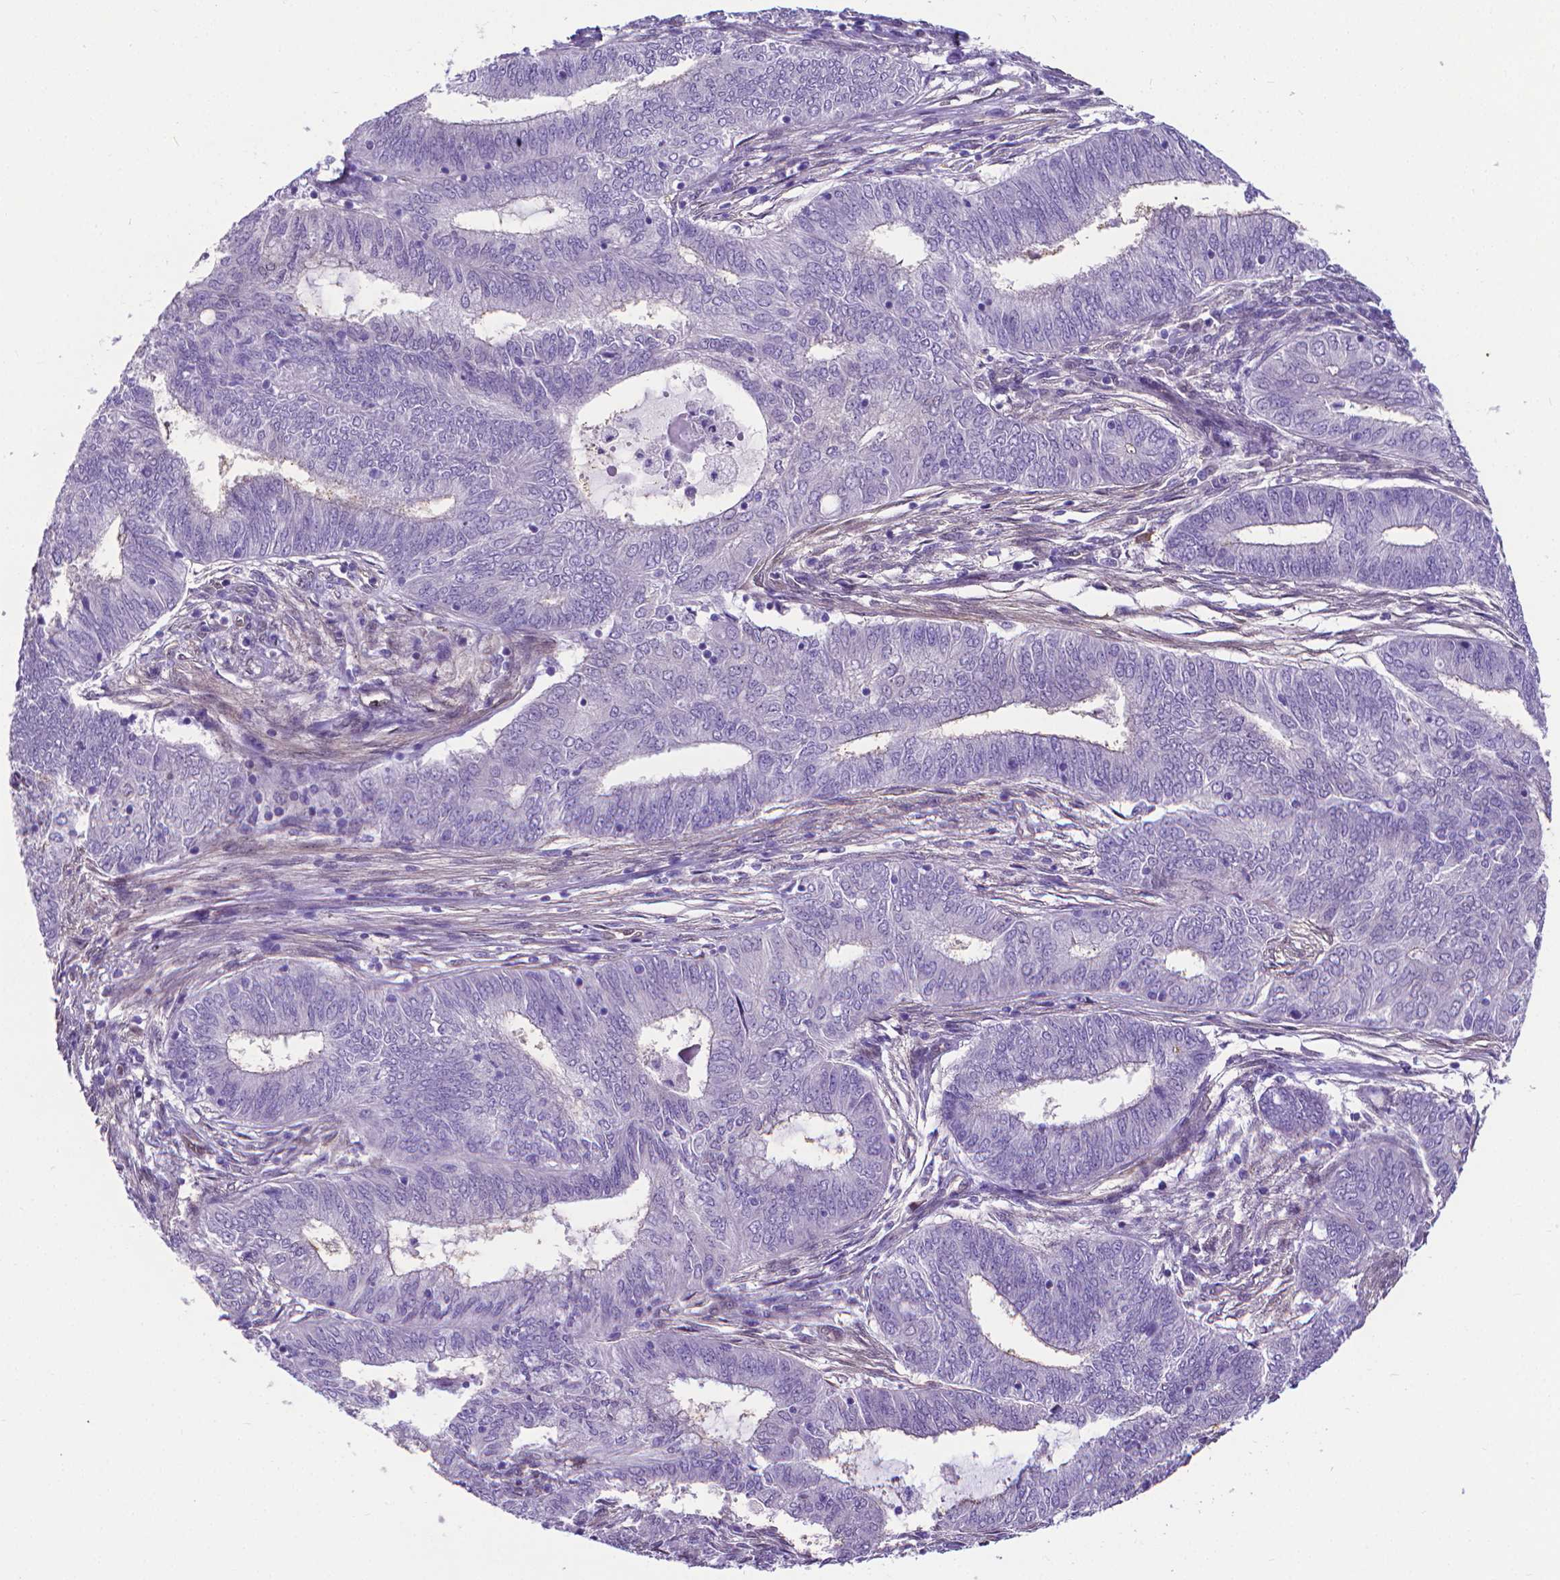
{"staining": {"intensity": "negative", "quantity": "none", "location": "none"}, "tissue": "endometrial cancer", "cell_type": "Tumor cells", "image_type": "cancer", "snomed": [{"axis": "morphology", "description": "Adenocarcinoma, NOS"}, {"axis": "topography", "description": "Endometrium"}], "caption": "DAB immunohistochemical staining of endometrial adenocarcinoma displays no significant expression in tumor cells.", "gene": "CLIC4", "patient": {"sex": "female", "age": 62}}